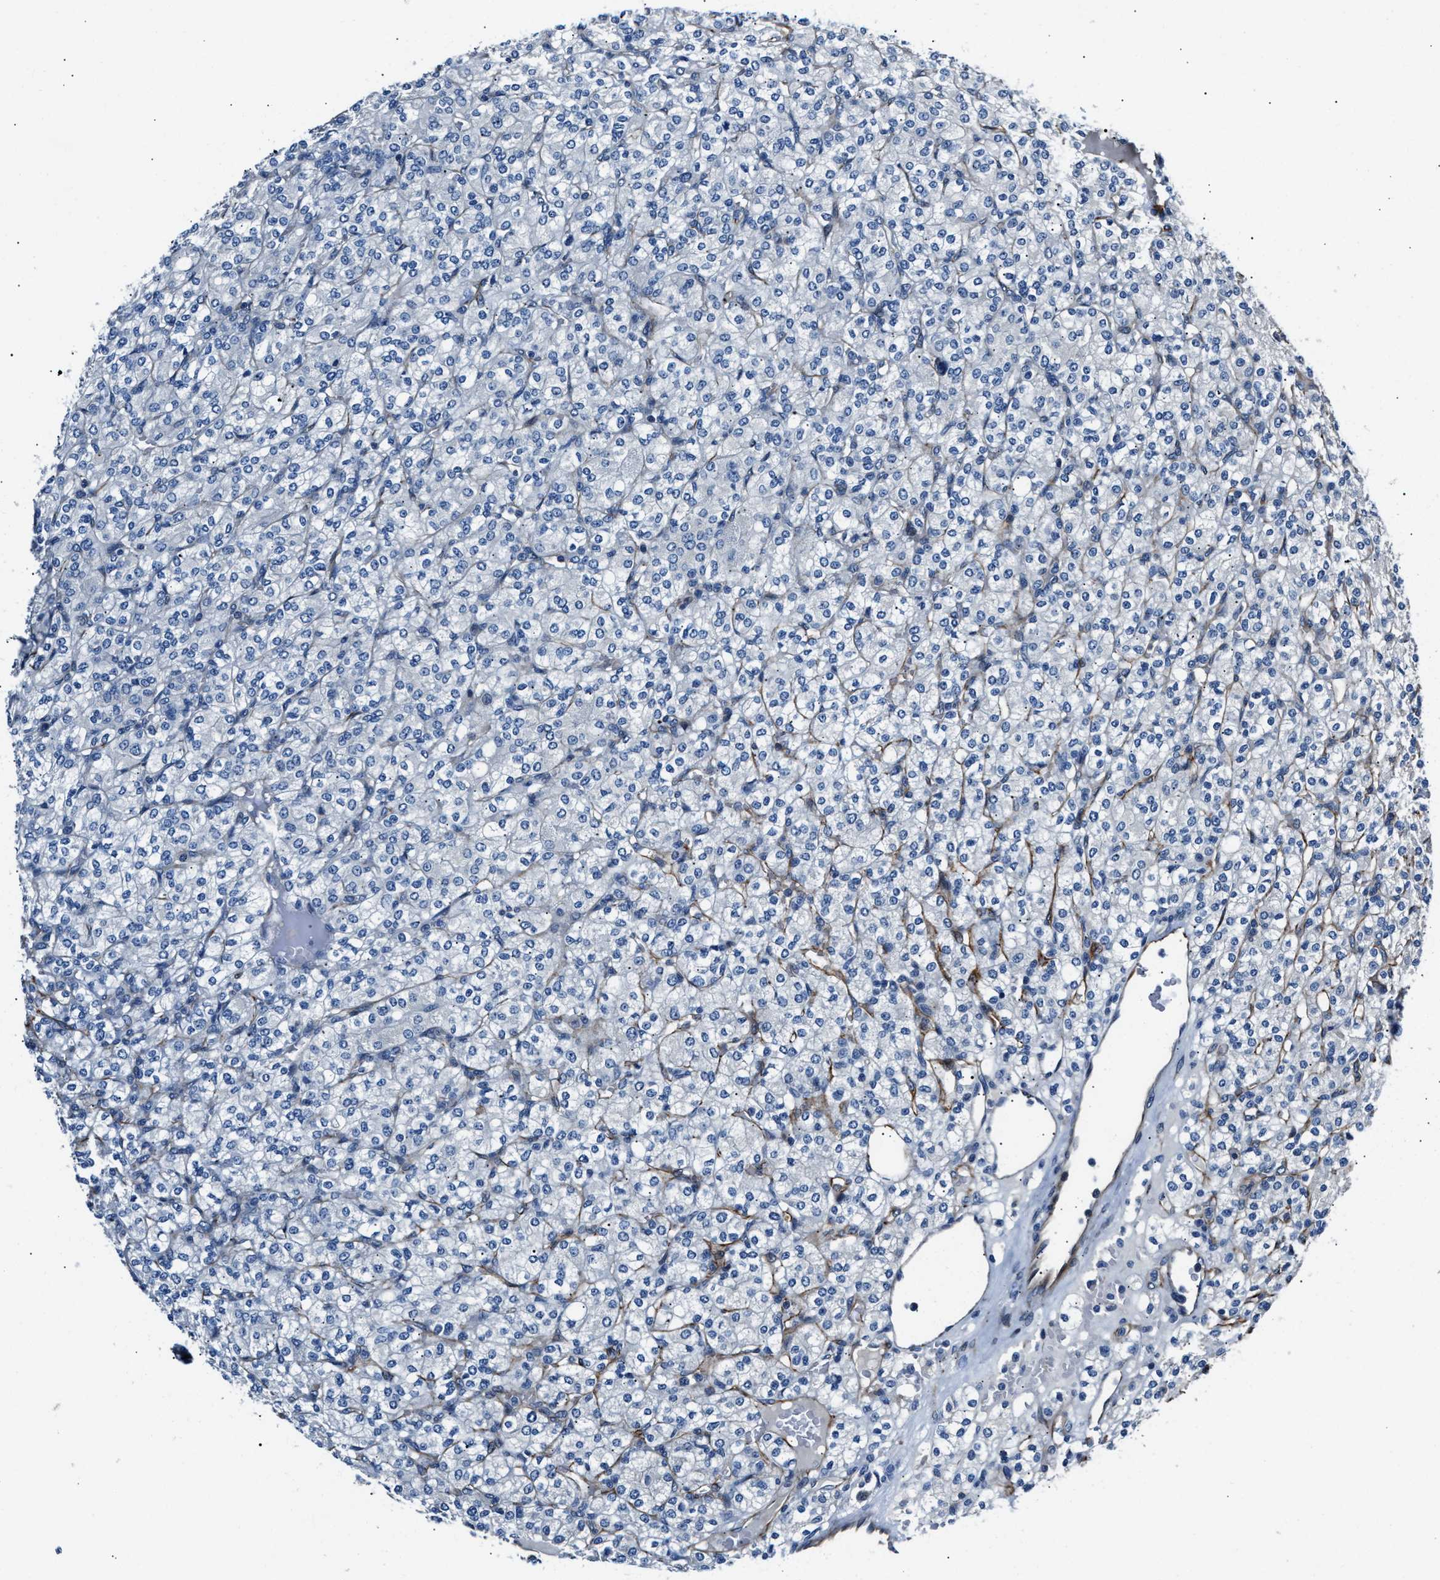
{"staining": {"intensity": "negative", "quantity": "none", "location": "none"}, "tissue": "renal cancer", "cell_type": "Tumor cells", "image_type": "cancer", "snomed": [{"axis": "morphology", "description": "Adenocarcinoma, NOS"}, {"axis": "topography", "description": "Kidney"}], "caption": "This image is of renal cancer (adenocarcinoma) stained with immunohistochemistry to label a protein in brown with the nuclei are counter-stained blue. There is no positivity in tumor cells.", "gene": "MPDZ", "patient": {"sex": "male", "age": 77}}